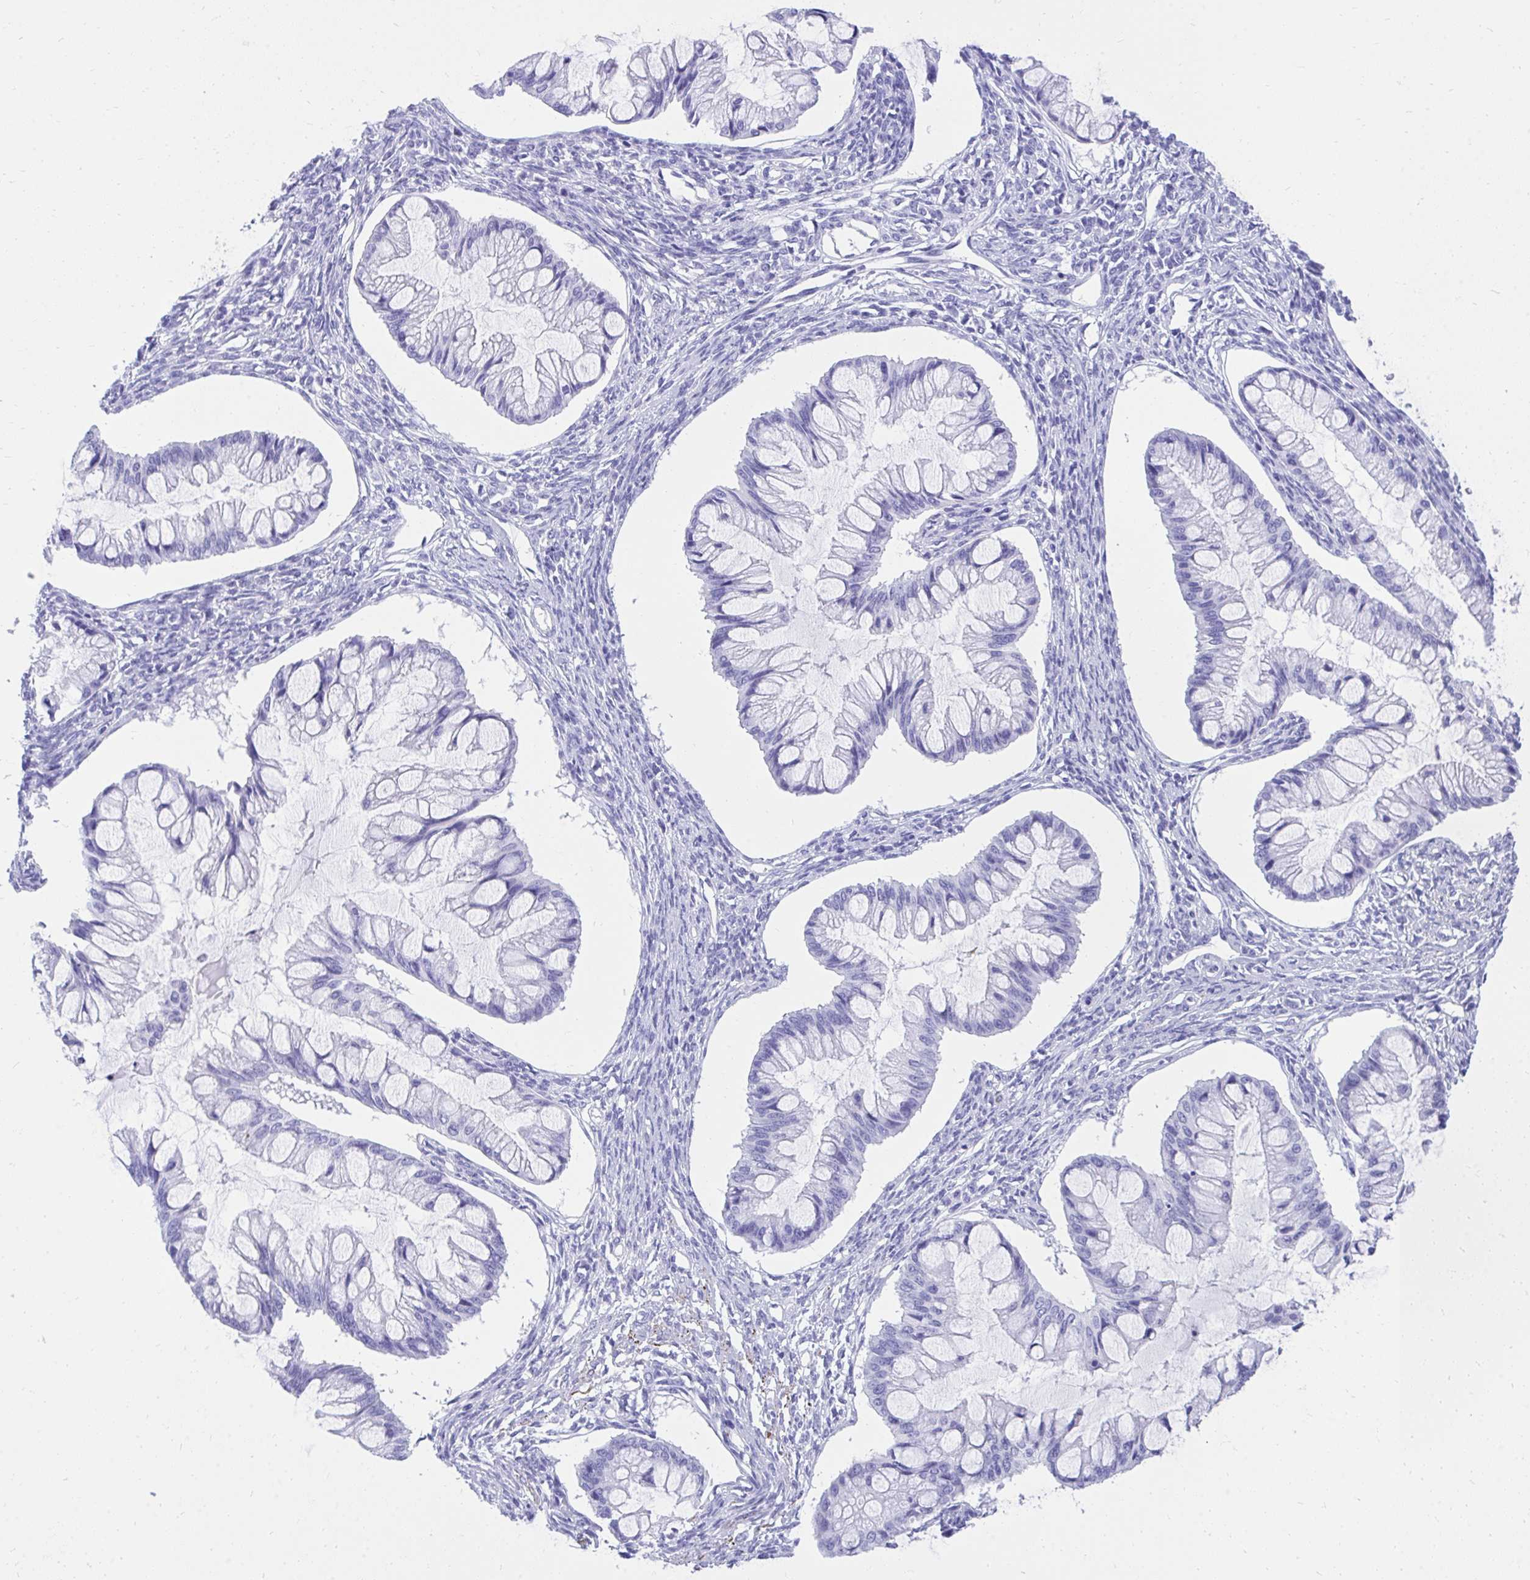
{"staining": {"intensity": "negative", "quantity": "none", "location": "none"}, "tissue": "ovarian cancer", "cell_type": "Tumor cells", "image_type": "cancer", "snomed": [{"axis": "morphology", "description": "Cystadenocarcinoma, mucinous, NOS"}, {"axis": "topography", "description": "Ovary"}], "caption": "Immunohistochemical staining of human ovarian cancer (mucinous cystadenocarcinoma) exhibits no significant staining in tumor cells.", "gene": "KCNN4", "patient": {"sex": "female", "age": 73}}